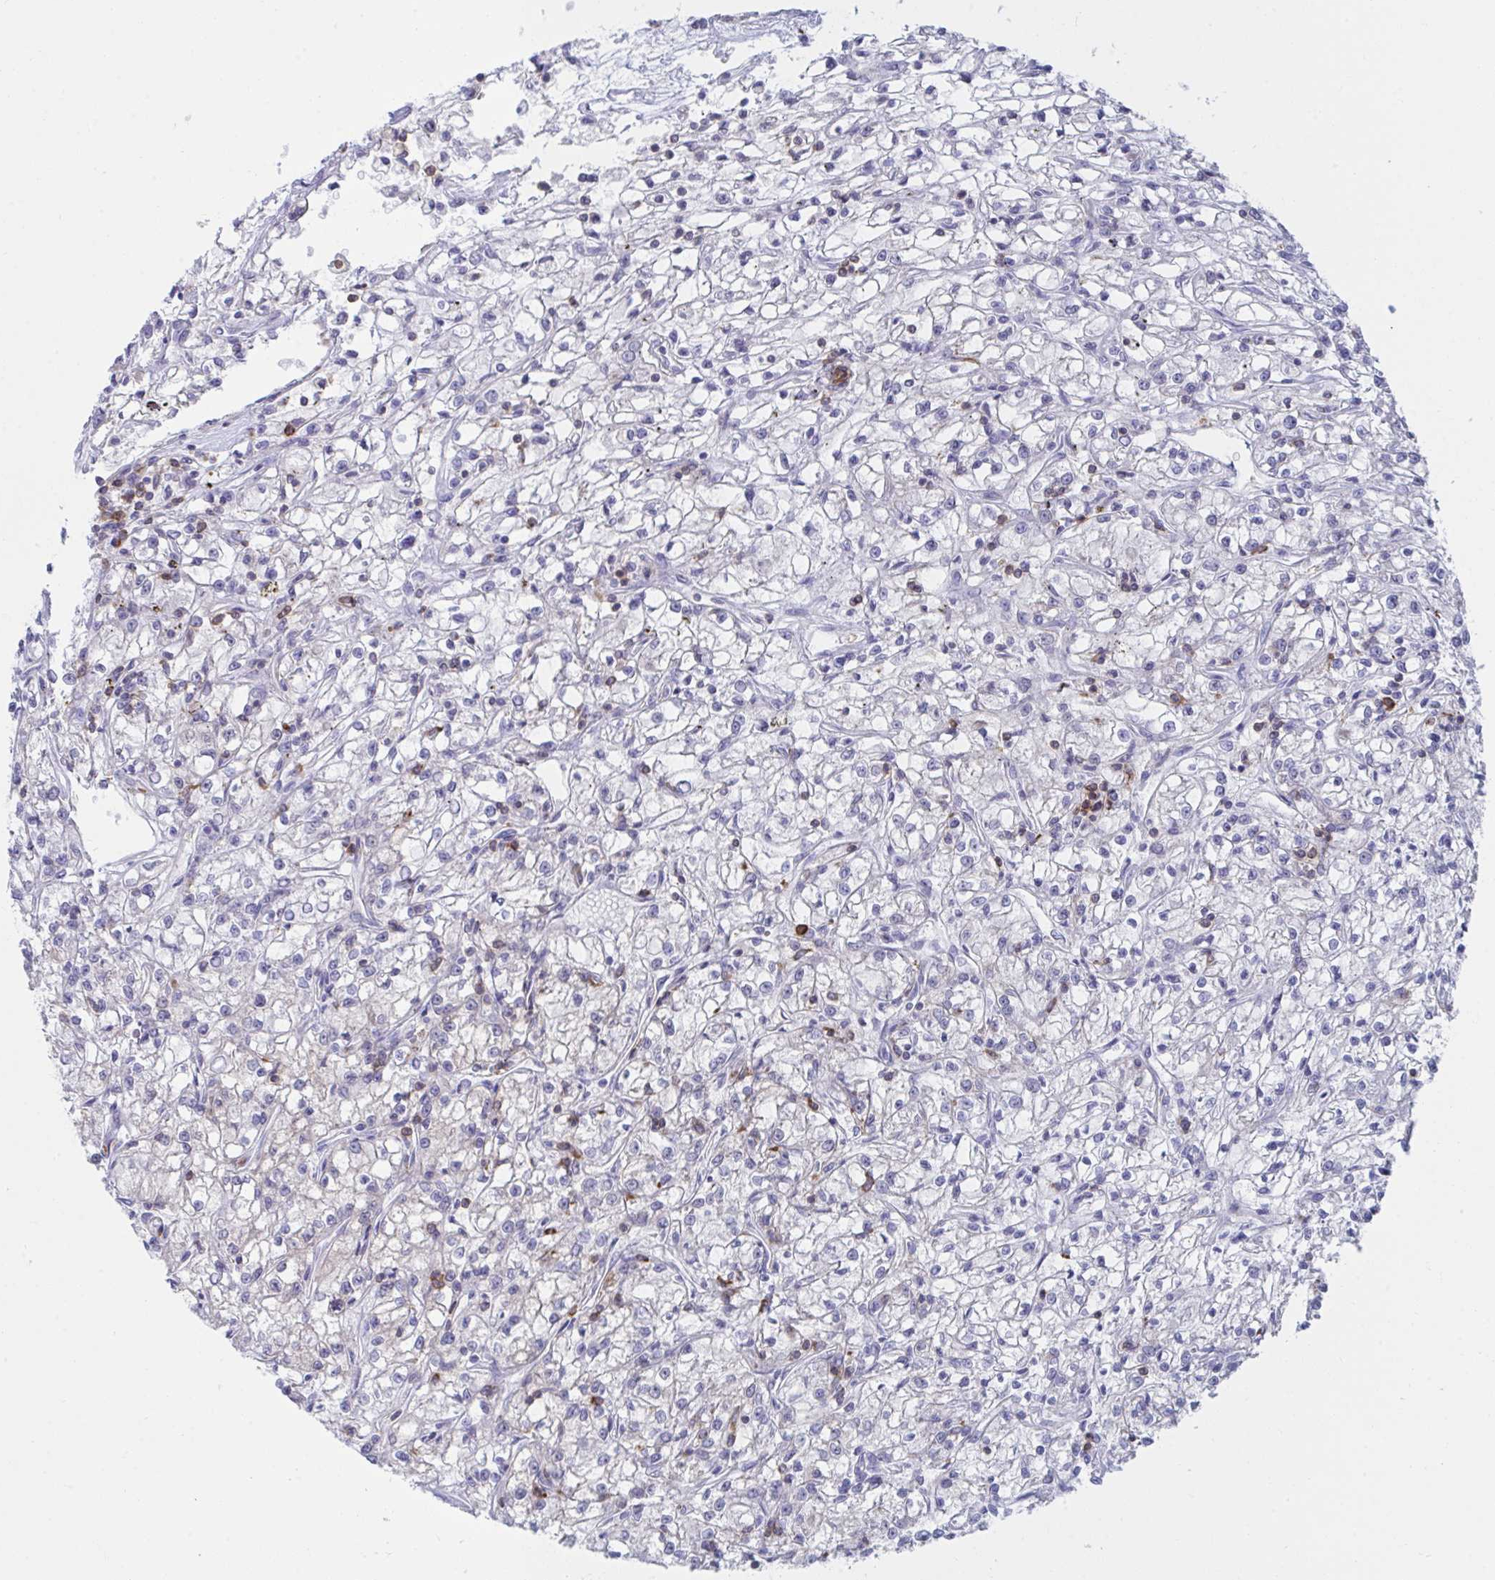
{"staining": {"intensity": "negative", "quantity": "none", "location": "none"}, "tissue": "renal cancer", "cell_type": "Tumor cells", "image_type": "cancer", "snomed": [{"axis": "morphology", "description": "Adenocarcinoma, NOS"}, {"axis": "topography", "description": "Kidney"}], "caption": "This is an IHC micrograph of renal adenocarcinoma. There is no positivity in tumor cells.", "gene": "WNK1", "patient": {"sex": "female", "age": 59}}